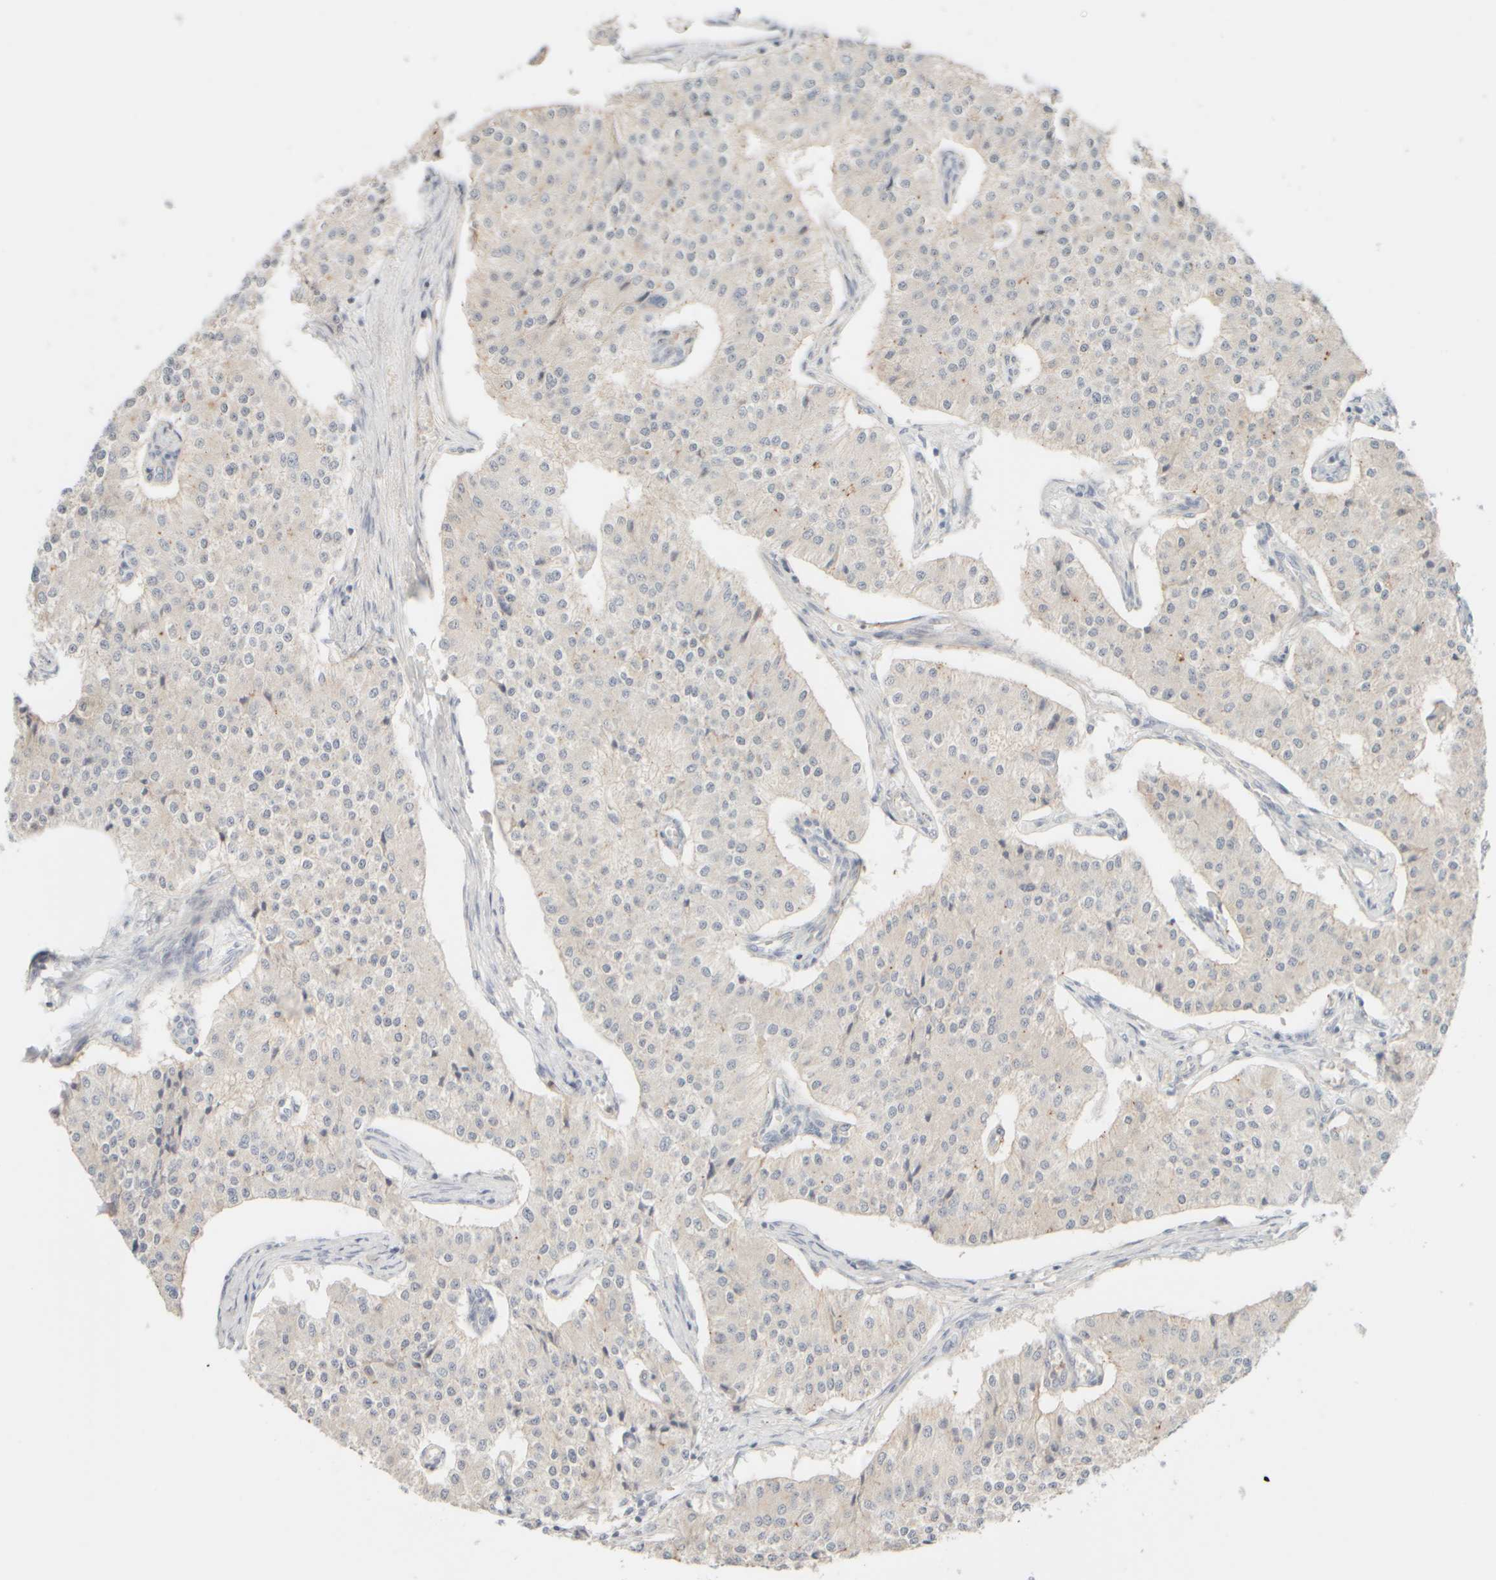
{"staining": {"intensity": "negative", "quantity": "none", "location": "none"}, "tissue": "carcinoid", "cell_type": "Tumor cells", "image_type": "cancer", "snomed": [{"axis": "morphology", "description": "Carcinoid, malignant, NOS"}, {"axis": "topography", "description": "Colon"}], "caption": "This is an IHC micrograph of human carcinoid. There is no staining in tumor cells.", "gene": "UNC13B", "patient": {"sex": "female", "age": 52}}